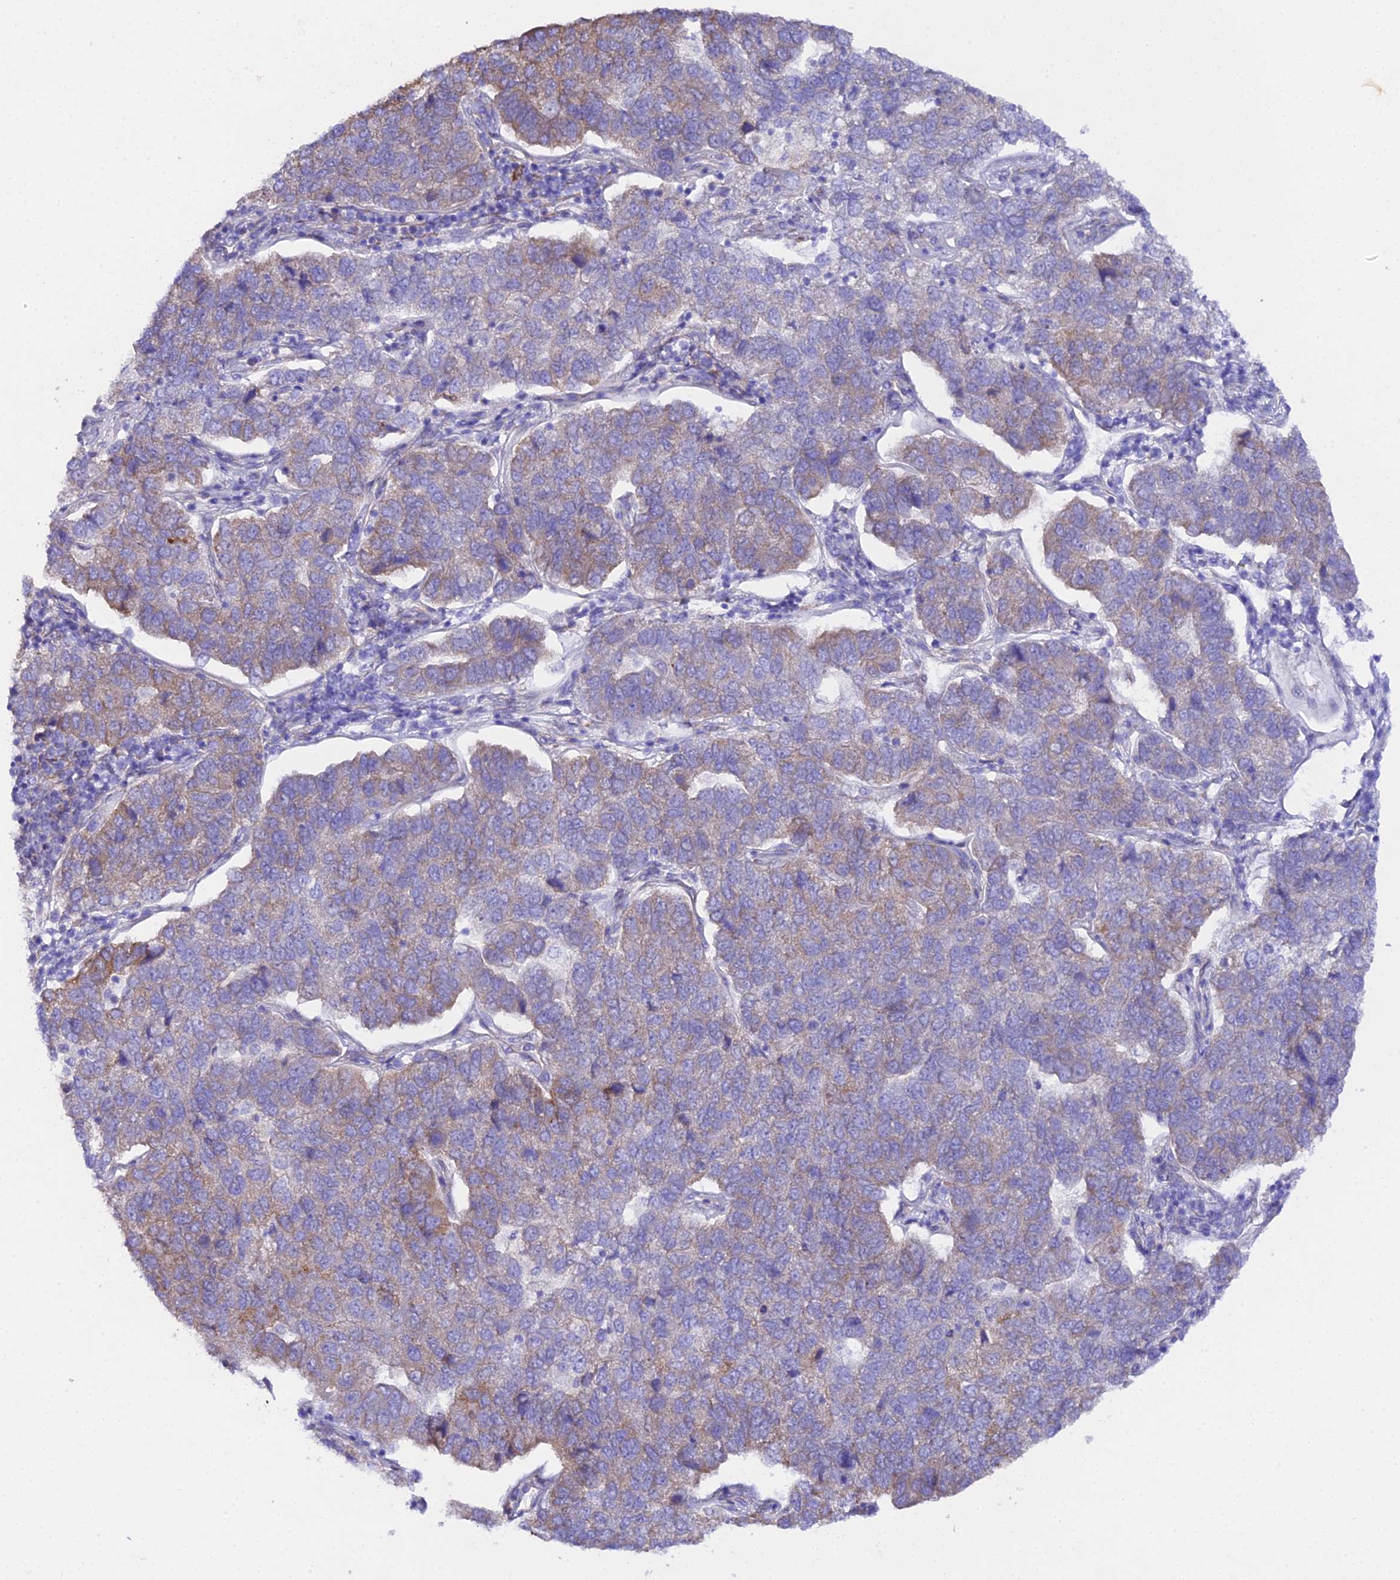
{"staining": {"intensity": "moderate", "quantity": "<25%", "location": "cytoplasmic/membranous"}, "tissue": "pancreatic cancer", "cell_type": "Tumor cells", "image_type": "cancer", "snomed": [{"axis": "morphology", "description": "Adenocarcinoma, NOS"}, {"axis": "topography", "description": "Pancreas"}], "caption": "About <25% of tumor cells in pancreatic adenocarcinoma show moderate cytoplasmic/membranous protein staining as visualized by brown immunohistochemical staining.", "gene": "CFAP45", "patient": {"sex": "female", "age": 61}}